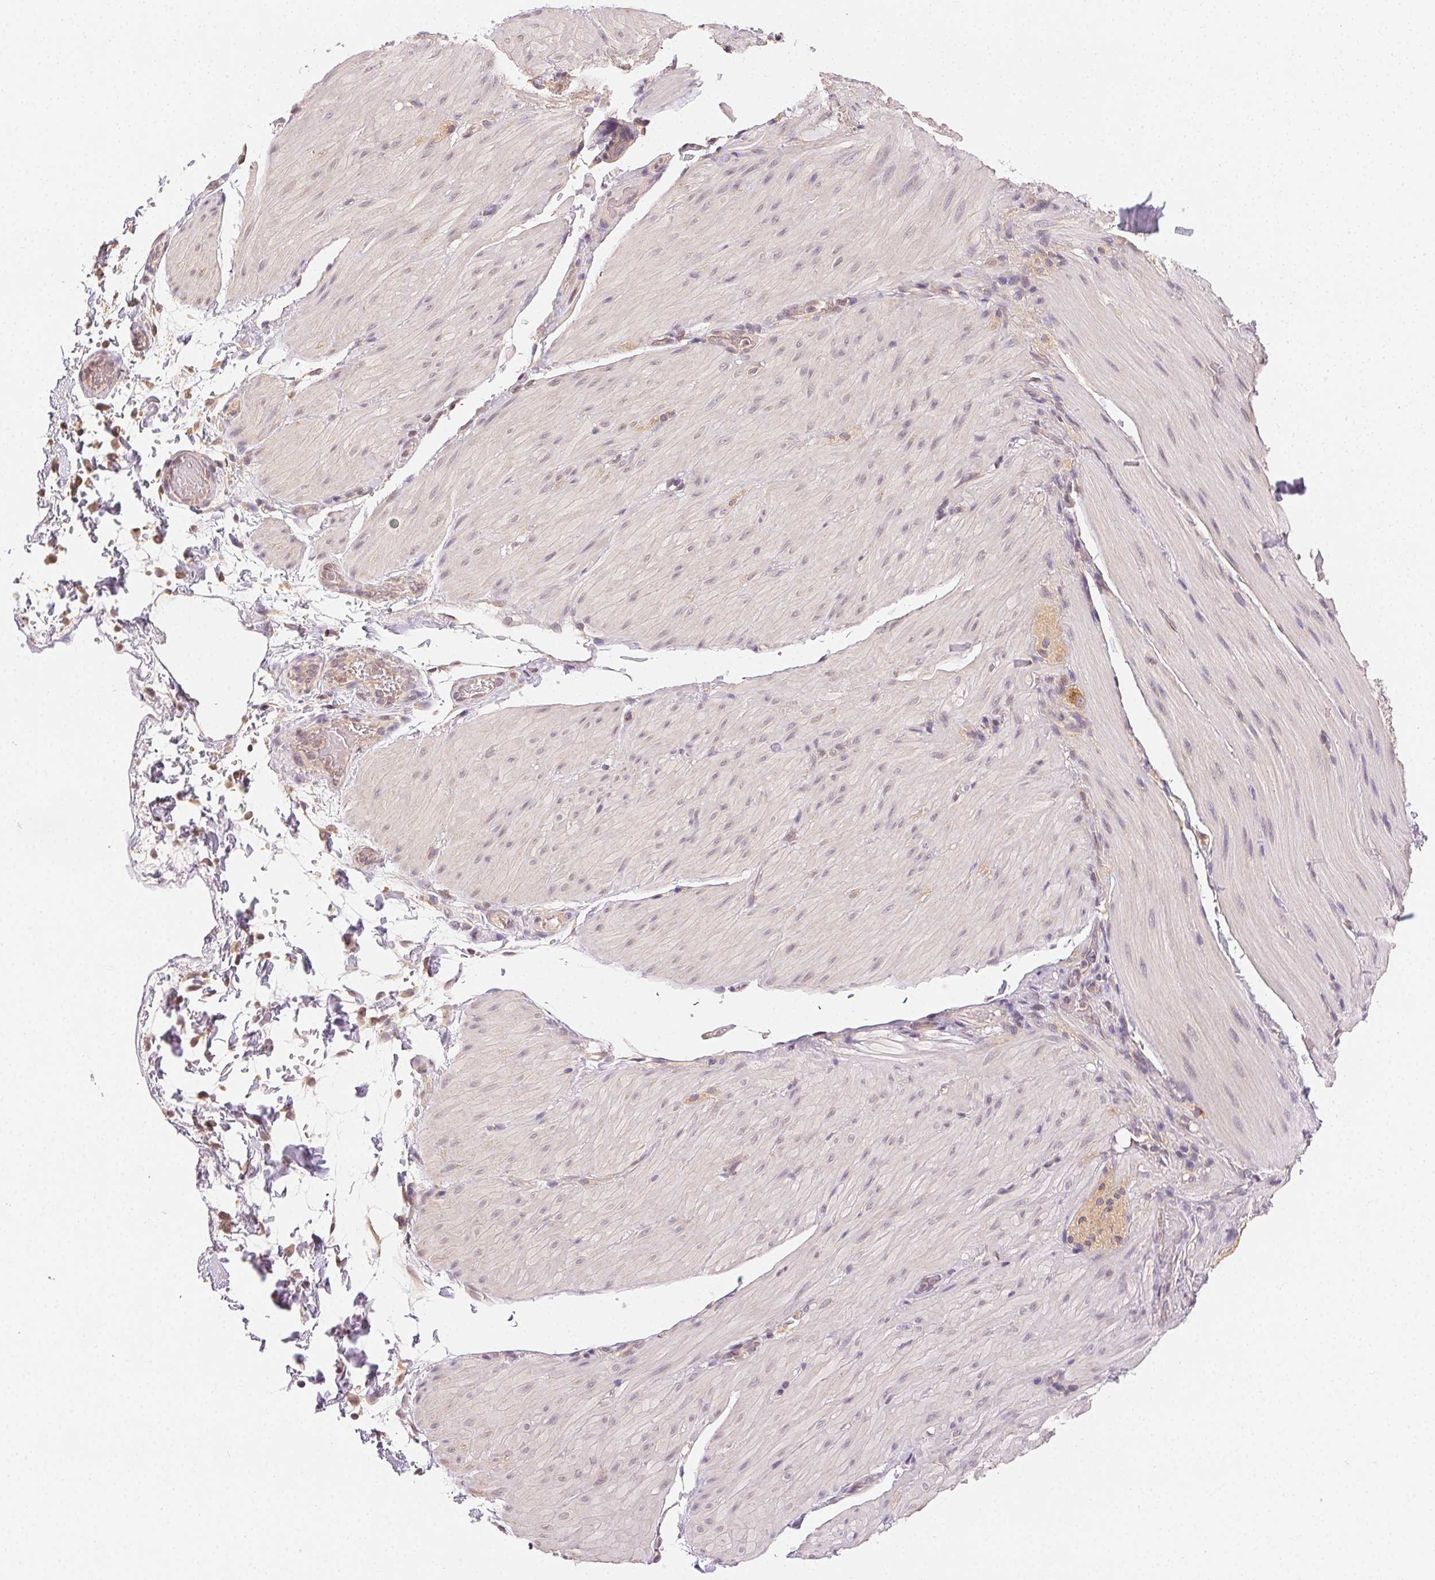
{"staining": {"intensity": "negative", "quantity": "none", "location": "none"}, "tissue": "smooth muscle", "cell_type": "Smooth muscle cells", "image_type": "normal", "snomed": [{"axis": "morphology", "description": "Normal tissue, NOS"}, {"axis": "topography", "description": "Smooth muscle"}, {"axis": "topography", "description": "Colon"}], "caption": "Immunohistochemistry (IHC) of benign smooth muscle shows no staining in smooth muscle cells.", "gene": "SEZ6L2", "patient": {"sex": "male", "age": 73}}